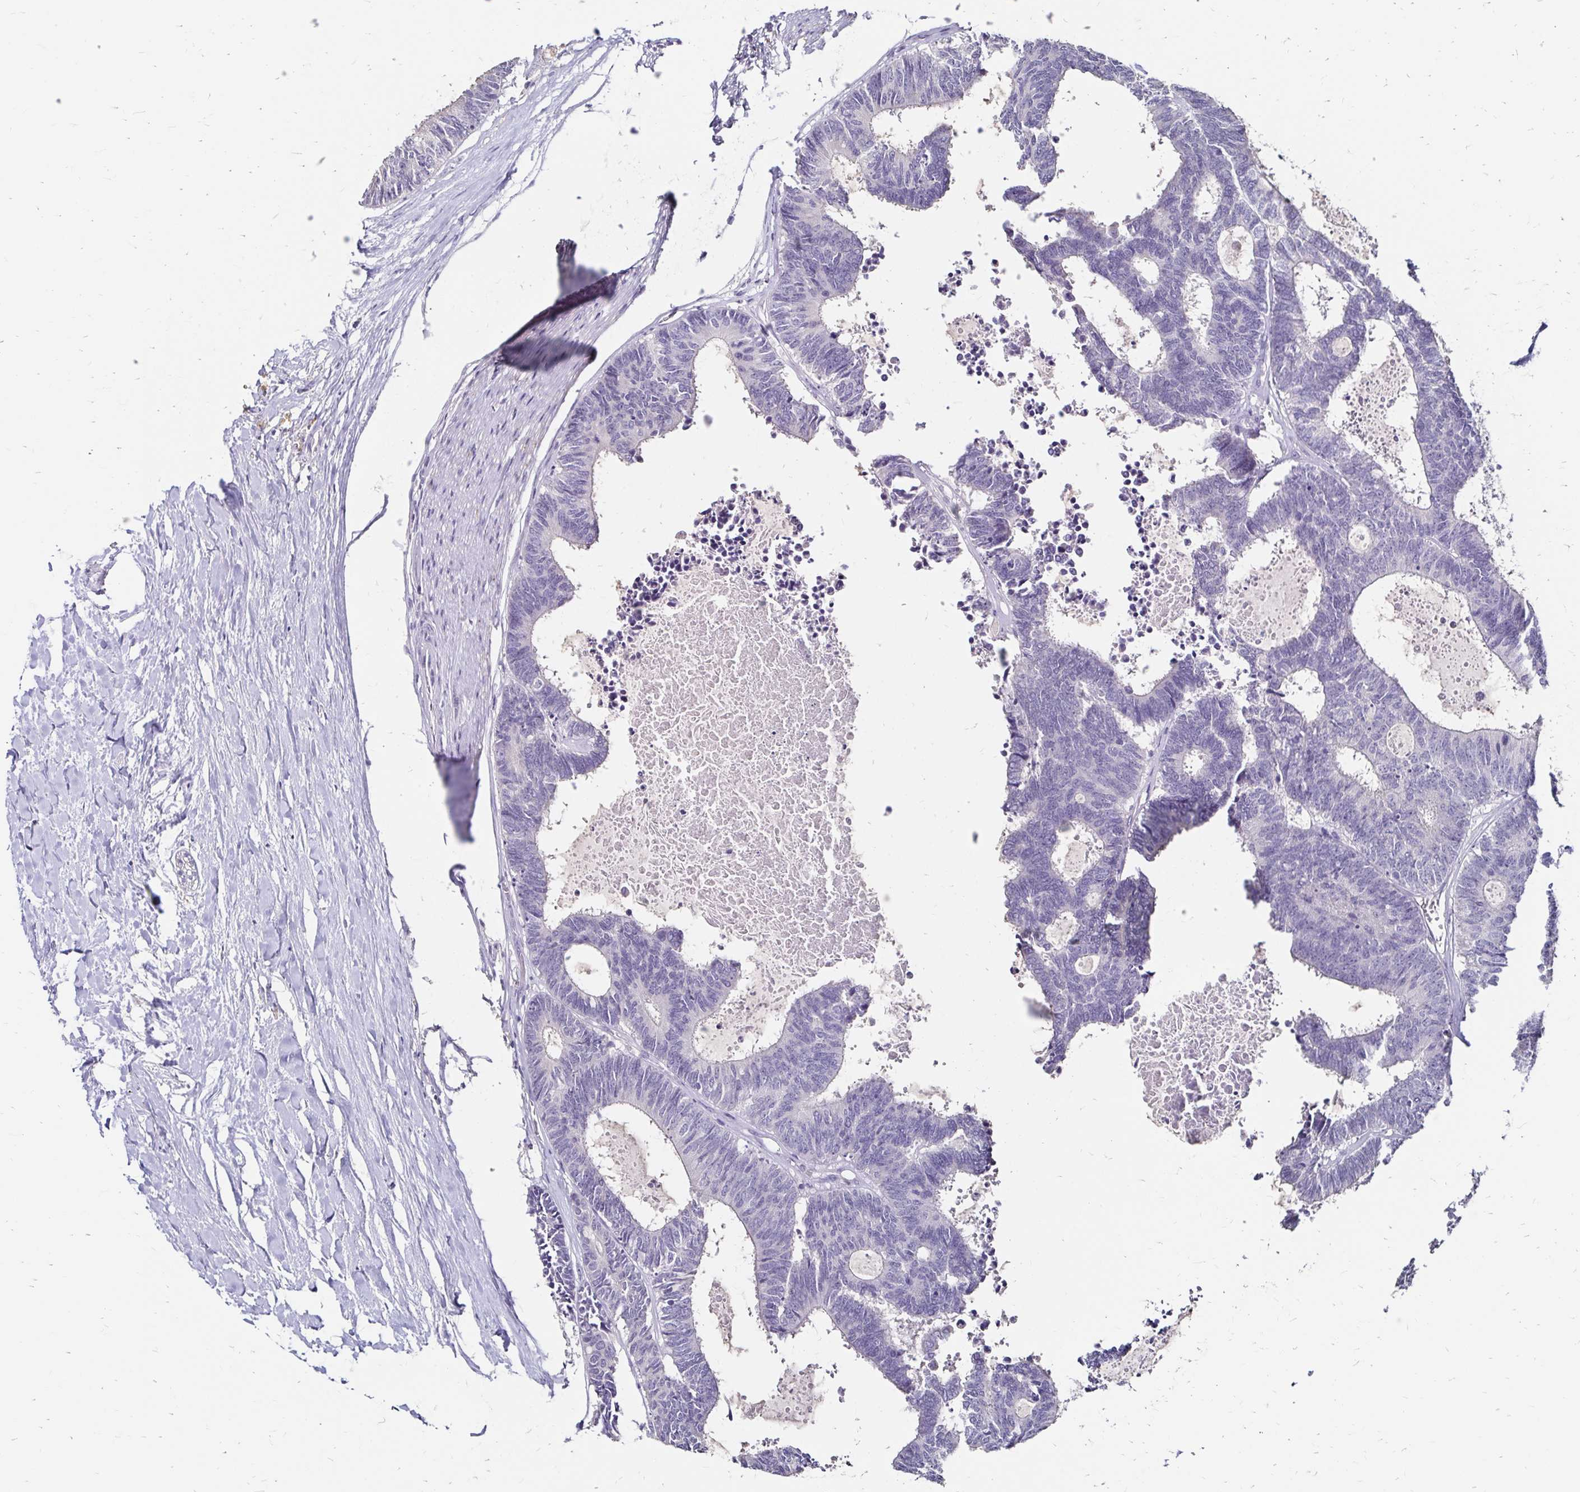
{"staining": {"intensity": "negative", "quantity": "none", "location": "none"}, "tissue": "colorectal cancer", "cell_type": "Tumor cells", "image_type": "cancer", "snomed": [{"axis": "morphology", "description": "Adenocarcinoma, NOS"}, {"axis": "topography", "description": "Colon"}, {"axis": "topography", "description": "Rectum"}], "caption": "DAB (3,3'-diaminobenzidine) immunohistochemical staining of human colorectal cancer reveals no significant staining in tumor cells. The staining is performed using DAB brown chromogen with nuclei counter-stained in using hematoxylin.", "gene": "SCG3", "patient": {"sex": "male", "age": 57}}